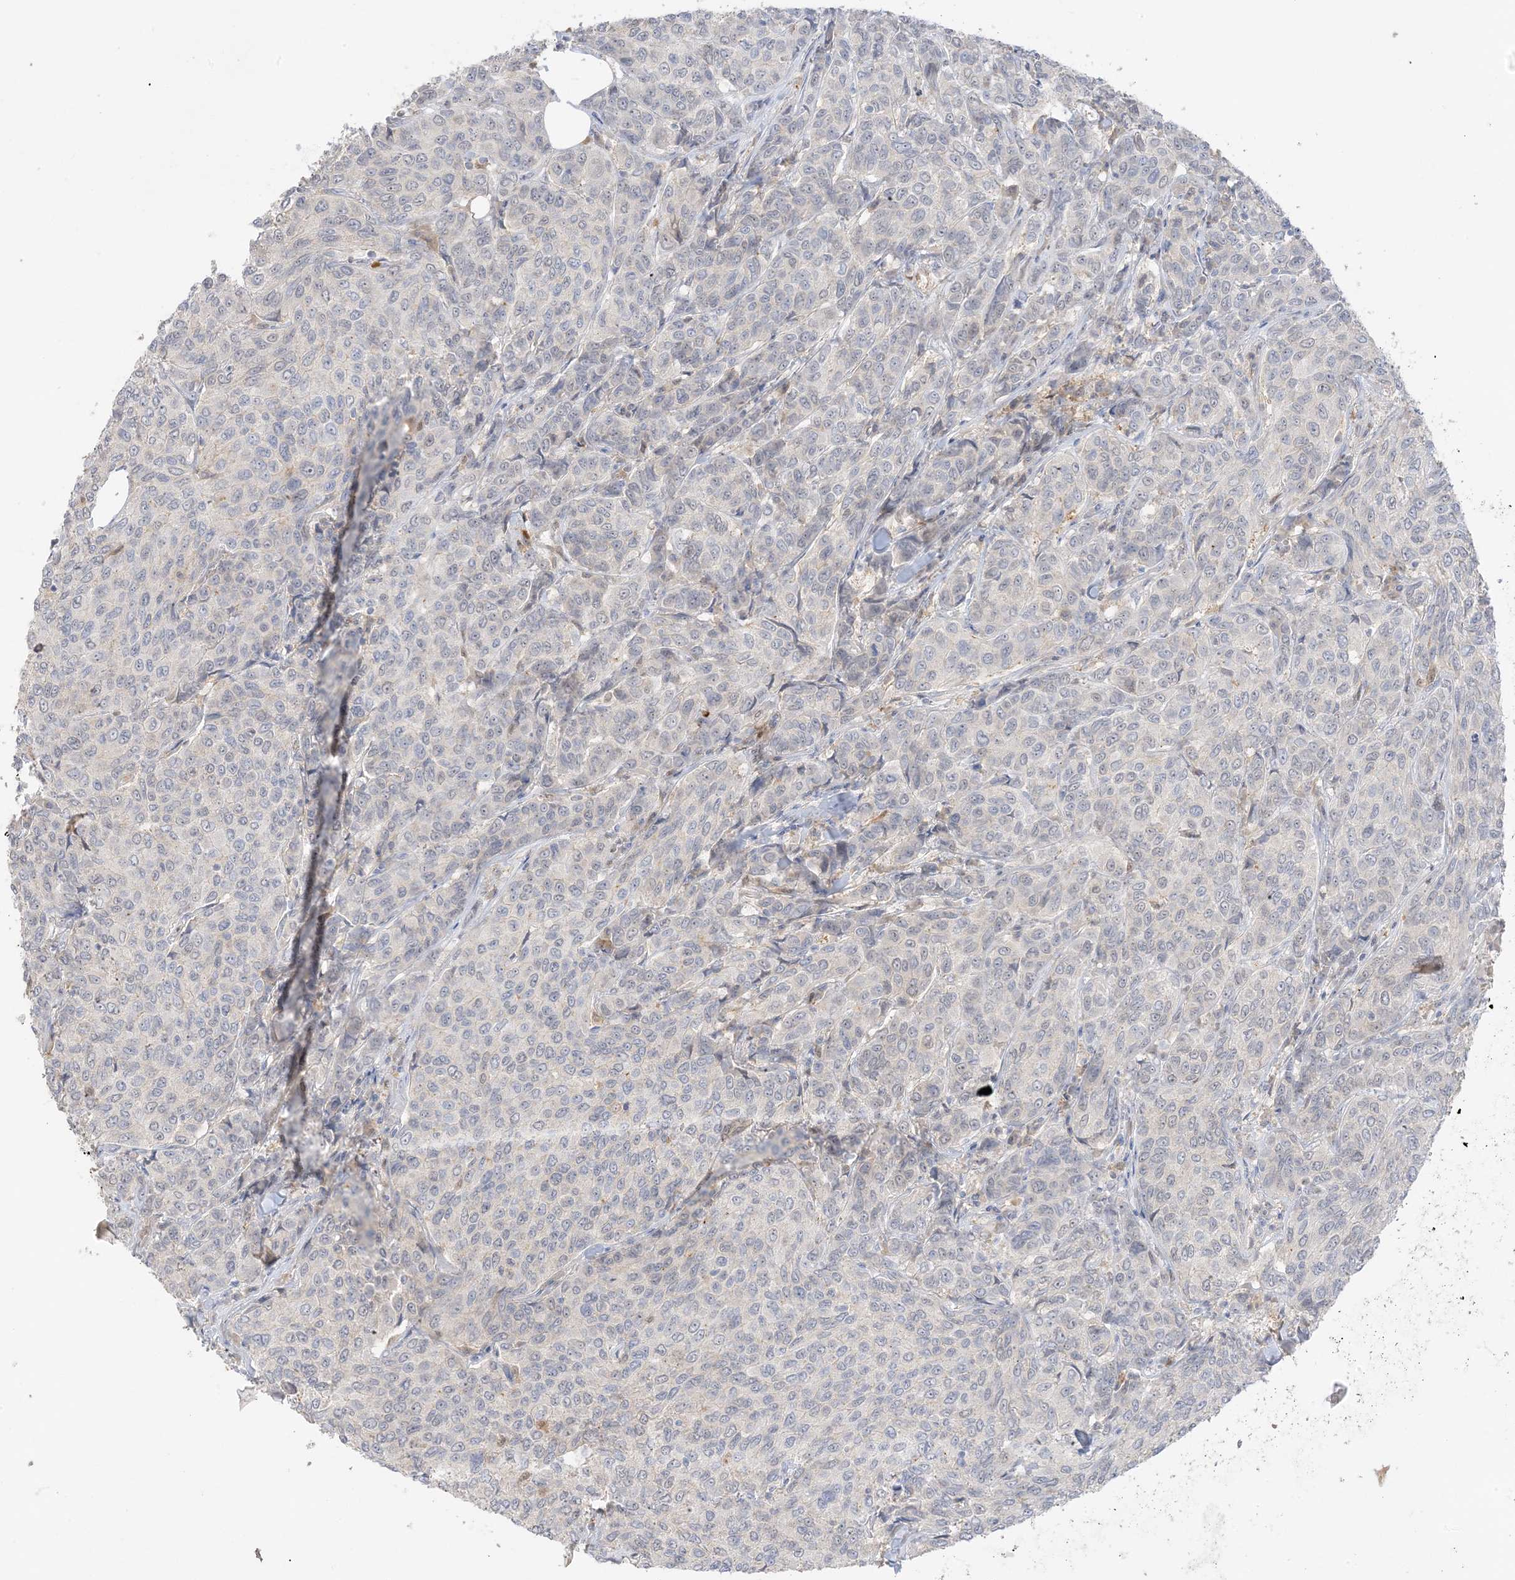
{"staining": {"intensity": "weak", "quantity": "<25%", "location": "nuclear"}, "tissue": "breast cancer", "cell_type": "Tumor cells", "image_type": "cancer", "snomed": [{"axis": "morphology", "description": "Duct carcinoma"}, {"axis": "topography", "description": "Breast"}], "caption": "High magnification brightfield microscopy of breast cancer (infiltrating ductal carcinoma) stained with DAB (3,3'-diaminobenzidine) (brown) and counterstained with hematoxylin (blue): tumor cells show no significant positivity.", "gene": "GCA", "patient": {"sex": "female", "age": 55}}